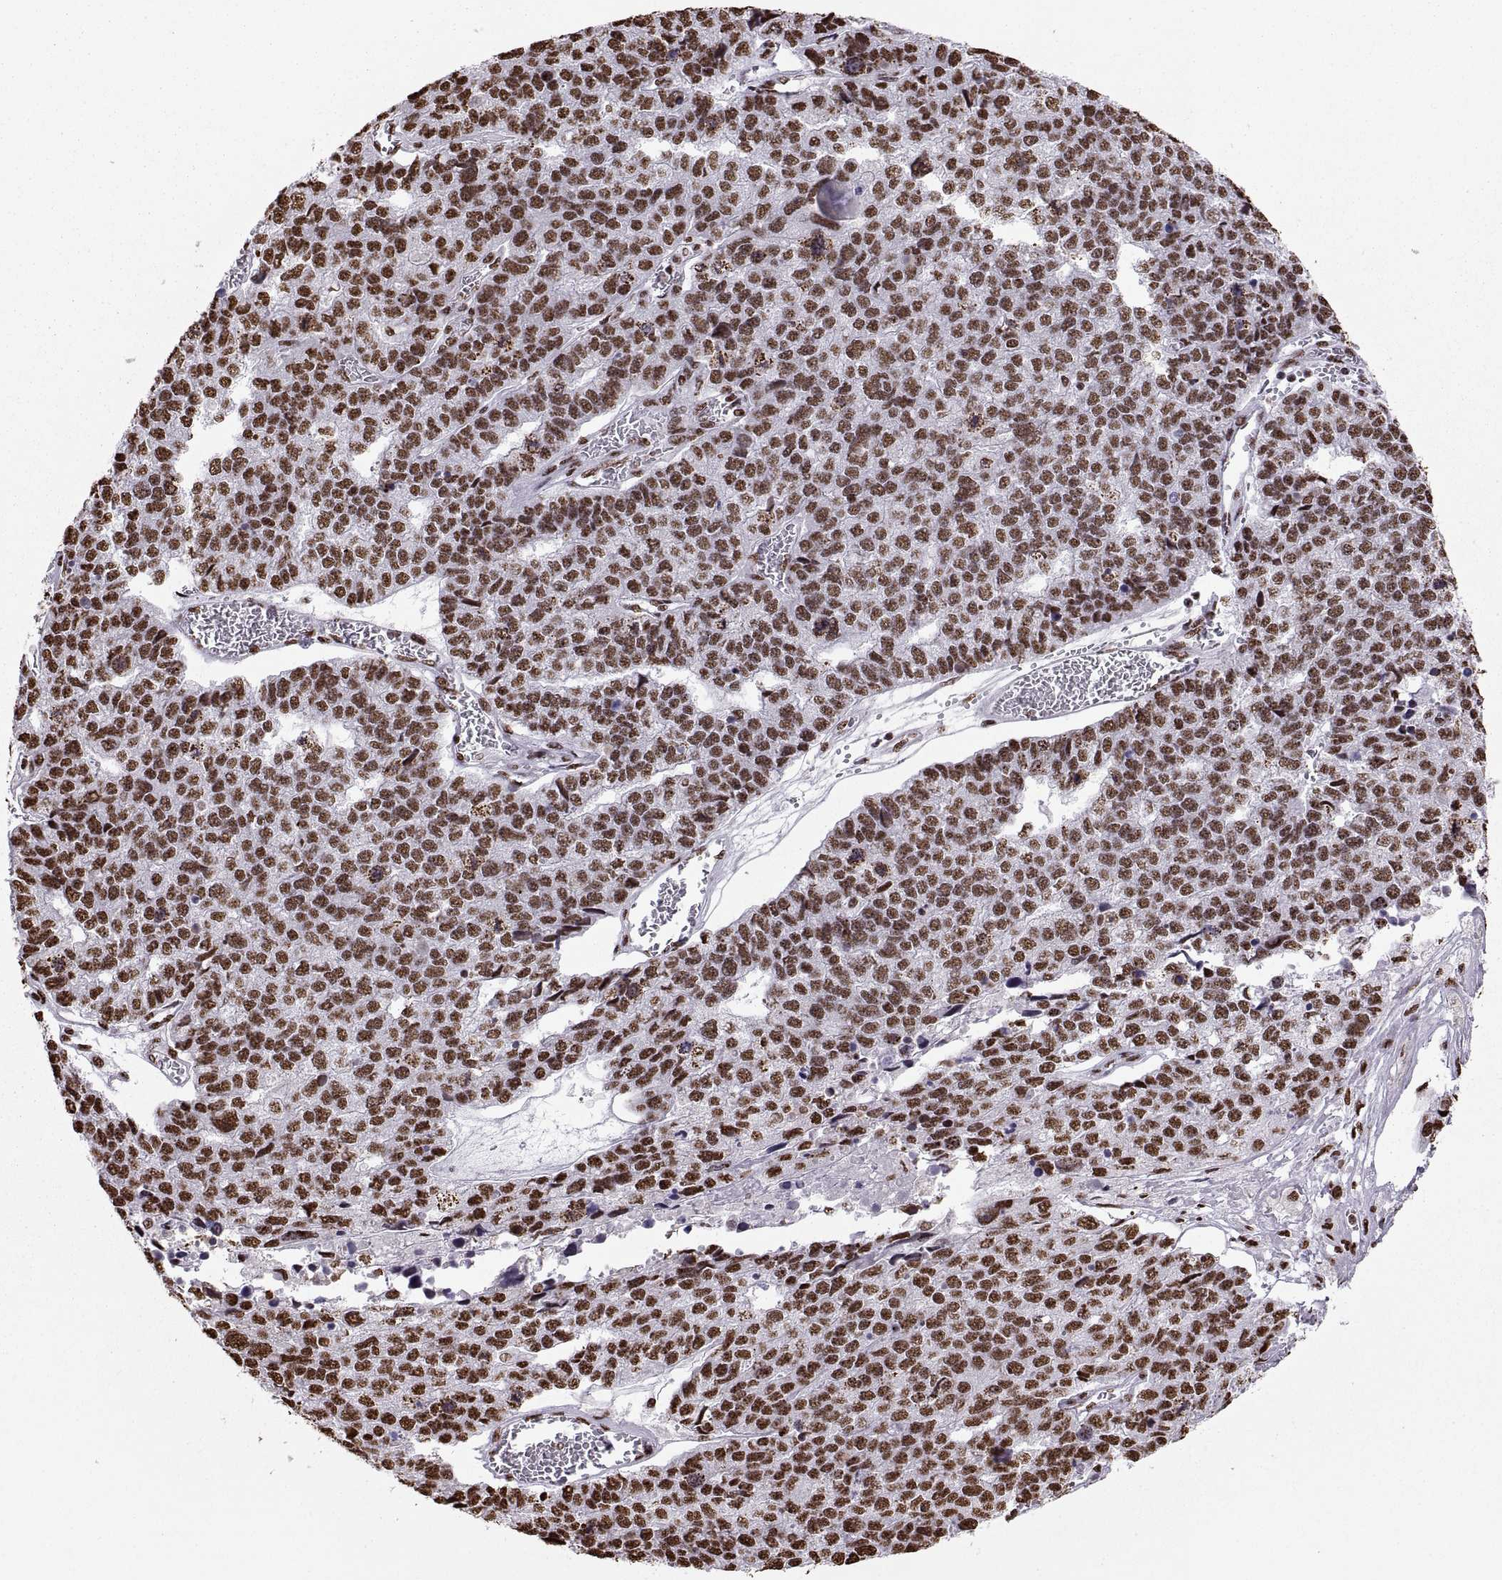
{"staining": {"intensity": "strong", "quantity": "25%-75%", "location": "nuclear"}, "tissue": "stomach cancer", "cell_type": "Tumor cells", "image_type": "cancer", "snomed": [{"axis": "morphology", "description": "Adenocarcinoma, NOS"}, {"axis": "topography", "description": "Stomach"}], "caption": "IHC micrograph of stomach cancer stained for a protein (brown), which exhibits high levels of strong nuclear positivity in about 25%-75% of tumor cells.", "gene": "SNAI1", "patient": {"sex": "male", "age": 69}}